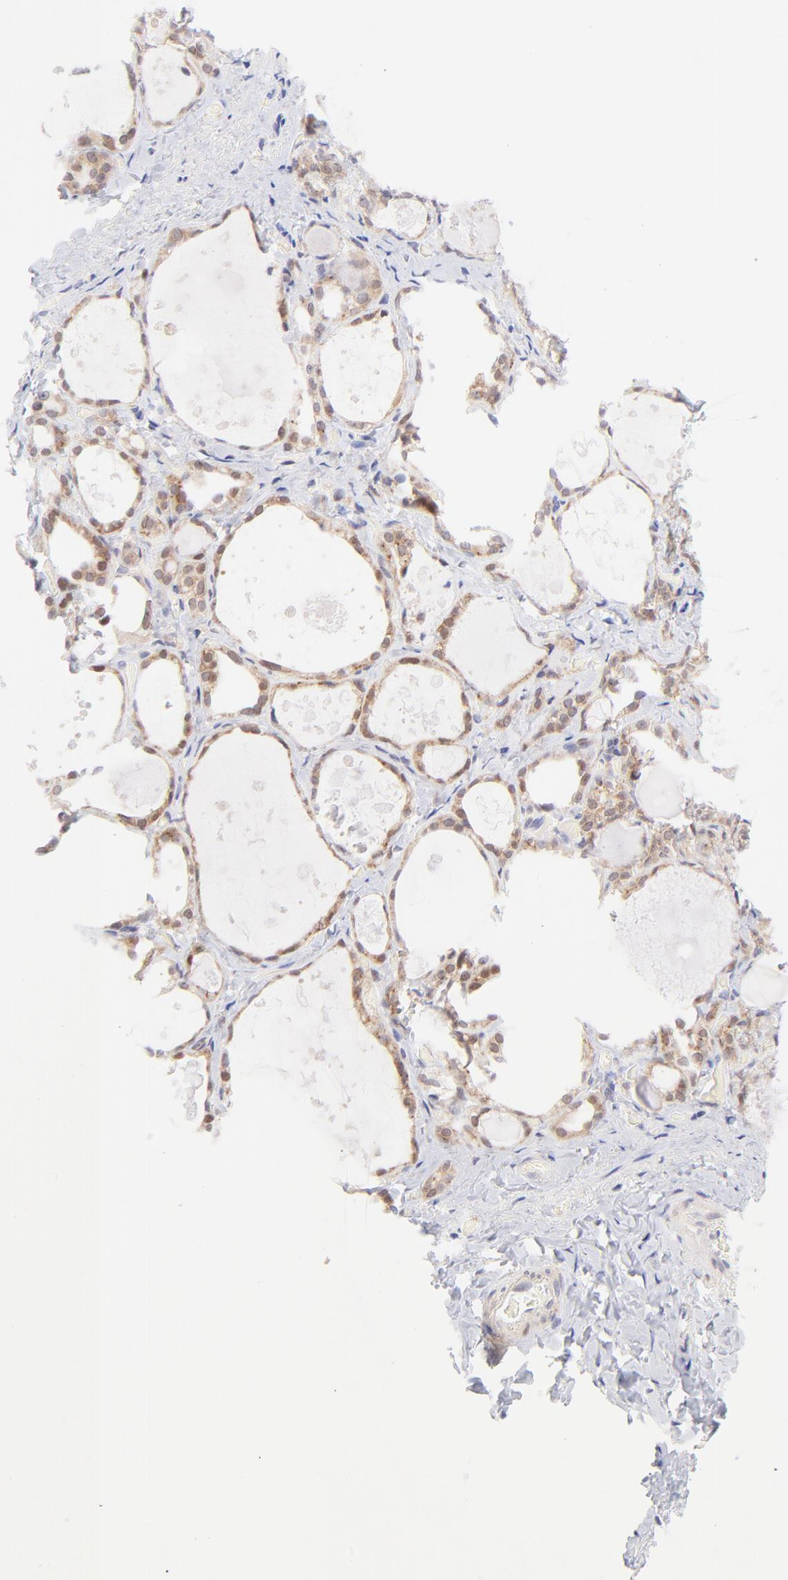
{"staining": {"intensity": "moderate", "quantity": "<25%", "location": "cytoplasmic/membranous"}, "tissue": "thyroid gland", "cell_type": "Glandular cells", "image_type": "normal", "snomed": [{"axis": "morphology", "description": "Normal tissue, NOS"}, {"axis": "topography", "description": "Thyroid gland"}], "caption": "Glandular cells exhibit low levels of moderate cytoplasmic/membranous staining in about <25% of cells in unremarkable human thyroid gland.", "gene": "PBDC1", "patient": {"sex": "female", "age": 75}}